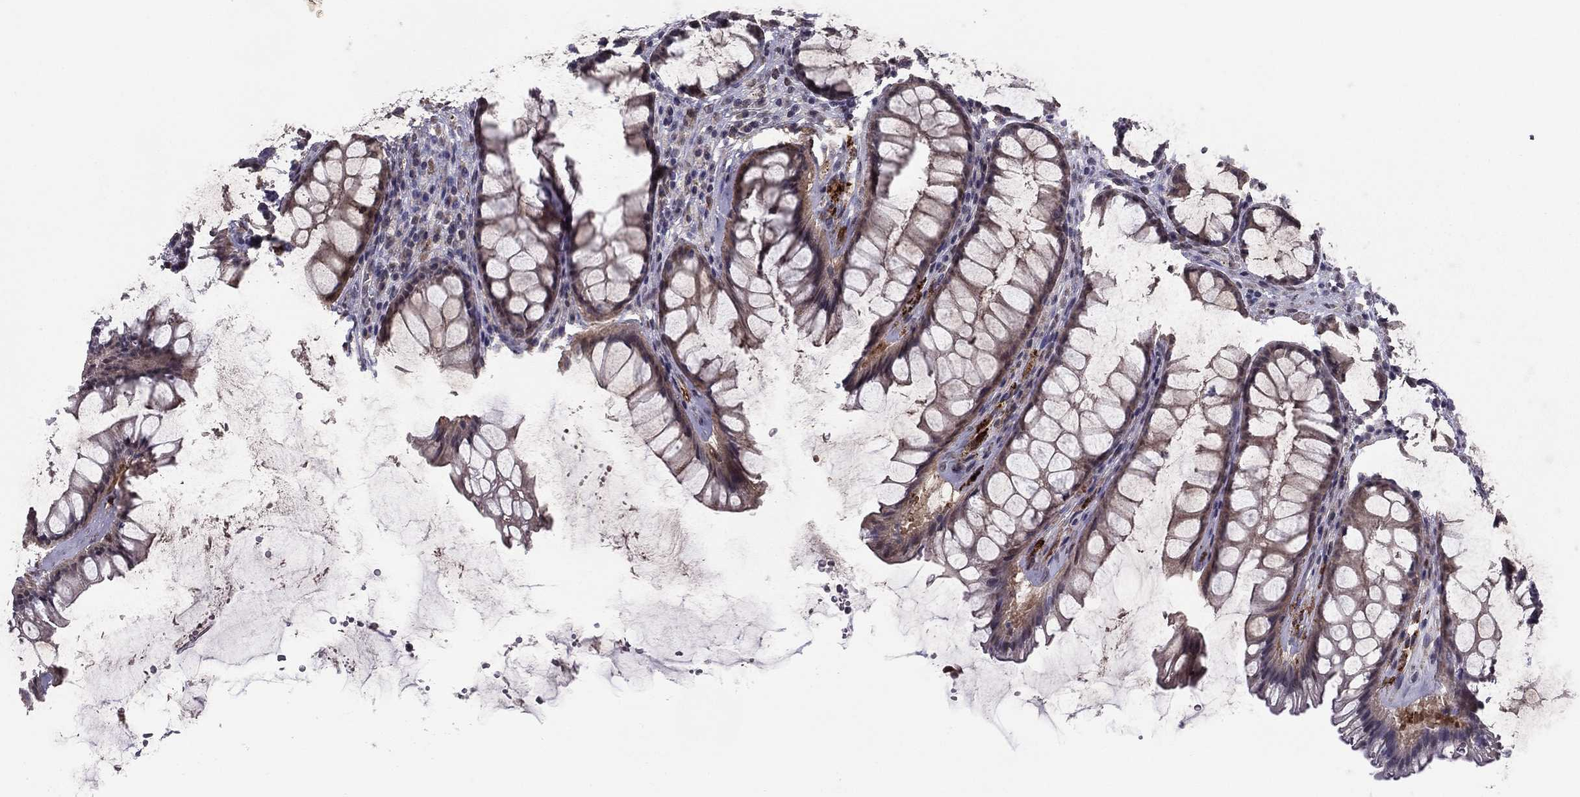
{"staining": {"intensity": "weak", "quantity": "<25%", "location": "cytoplasmic/membranous"}, "tissue": "rectum", "cell_type": "Glandular cells", "image_type": "normal", "snomed": [{"axis": "morphology", "description": "Normal tissue, NOS"}, {"axis": "topography", "description": "Rectum"}], "caption": "A histopathology image of rectum stained for a protein demonstrates no brown staining in glandular cells.", "gene": "HCN1", "patient": {"sex": "male", "age": 72}}